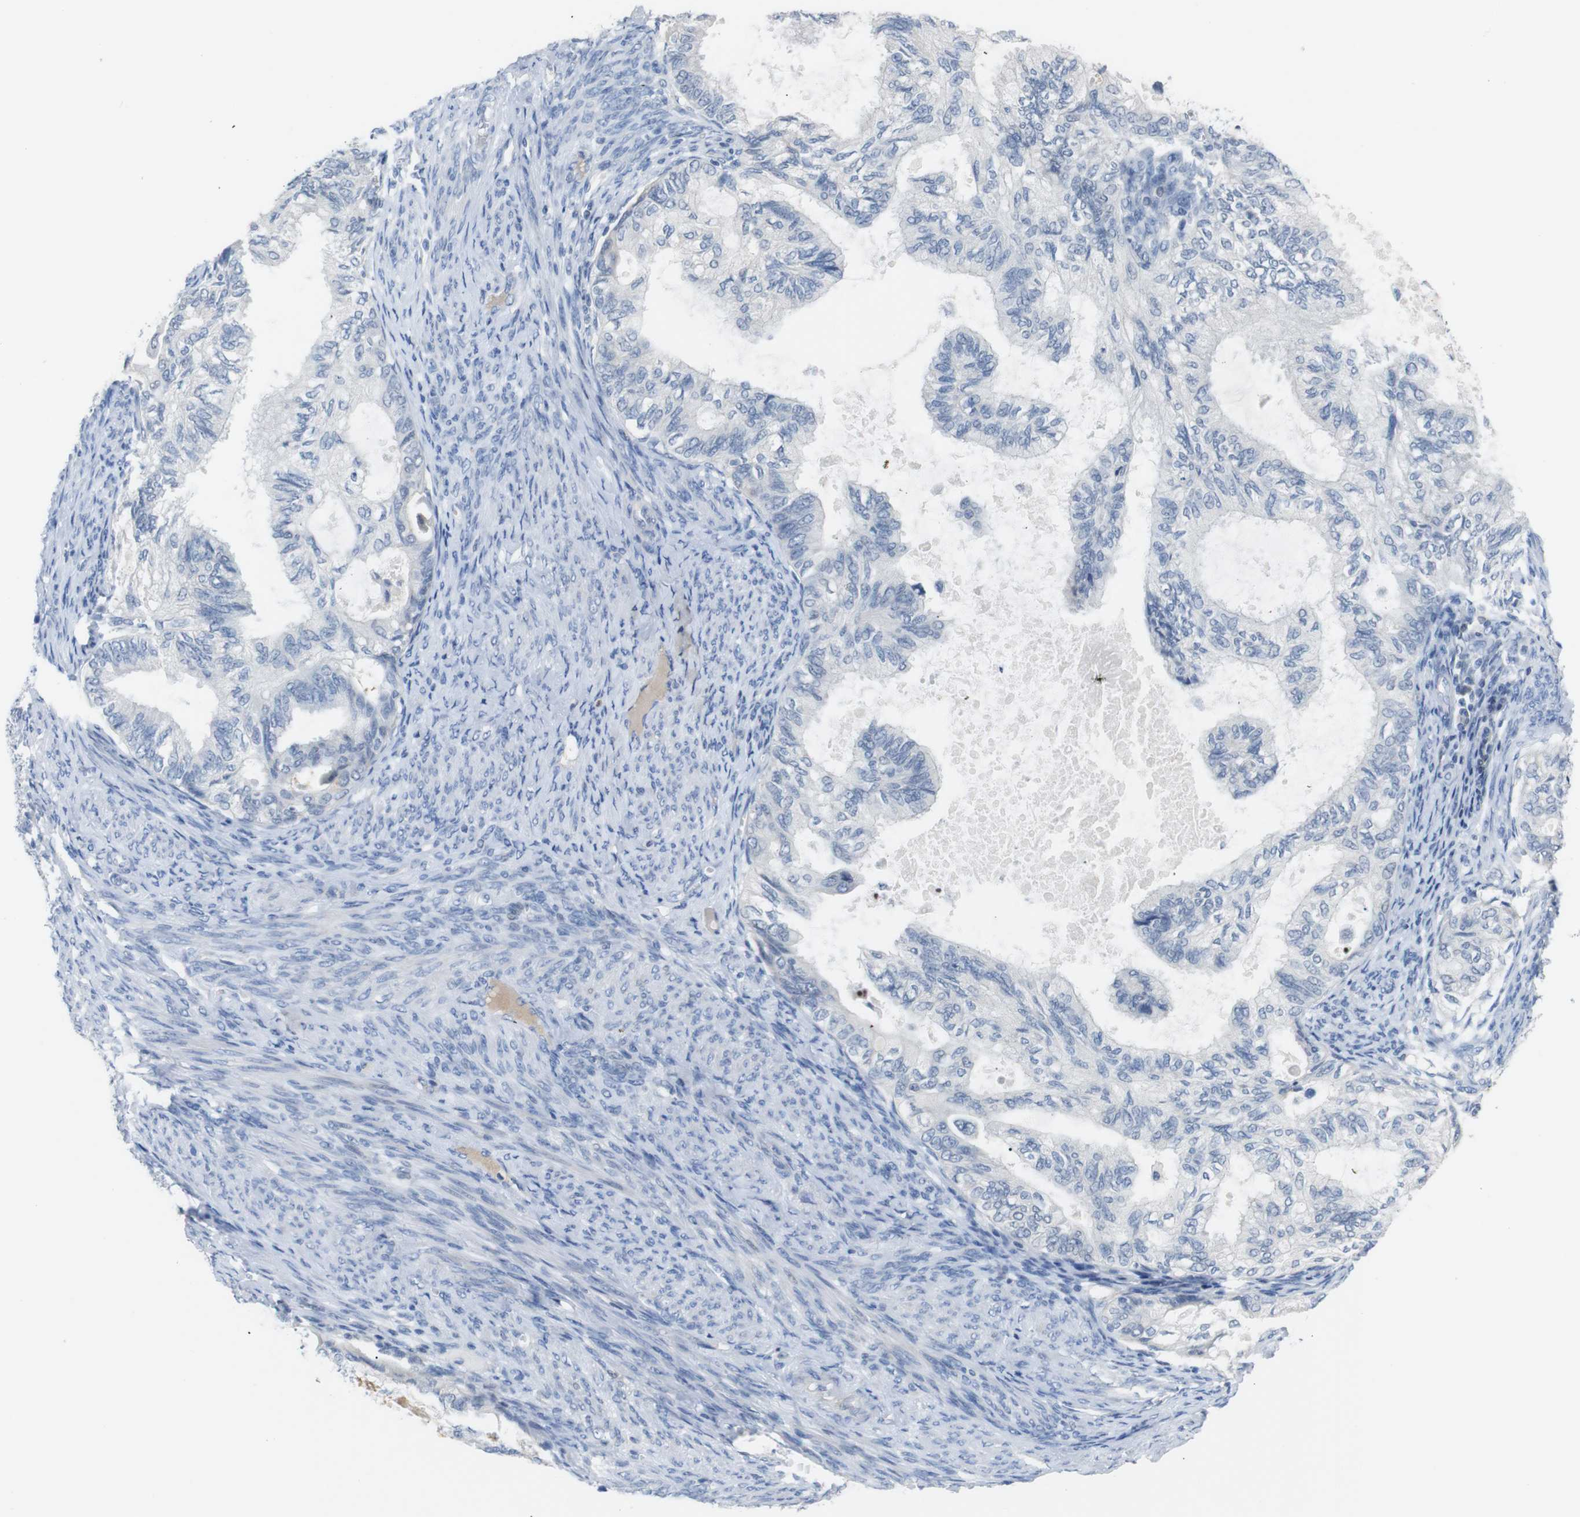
{"staining": {"intensity": "negative", "quantity": "none", "location": "none"}, "tissue": "cervical cancer", "cell_type": "Tumor cells", "image_type": "cancer", "snomed": [{"axis": "morphology", "description": "Normal tissue, NOS"}, {"axis": "morphology", "description": "Adenocarcinoma, NOS"}, {"axis": "topography", "description": "Cervix"}, {"axis": "topography", "description": "Endometrium"}], "caption": "There is no significant positivity in tumor cells of cervical cancer.", "gene": "CHRM5", "patient": {"sex": "female", "age": 86}}